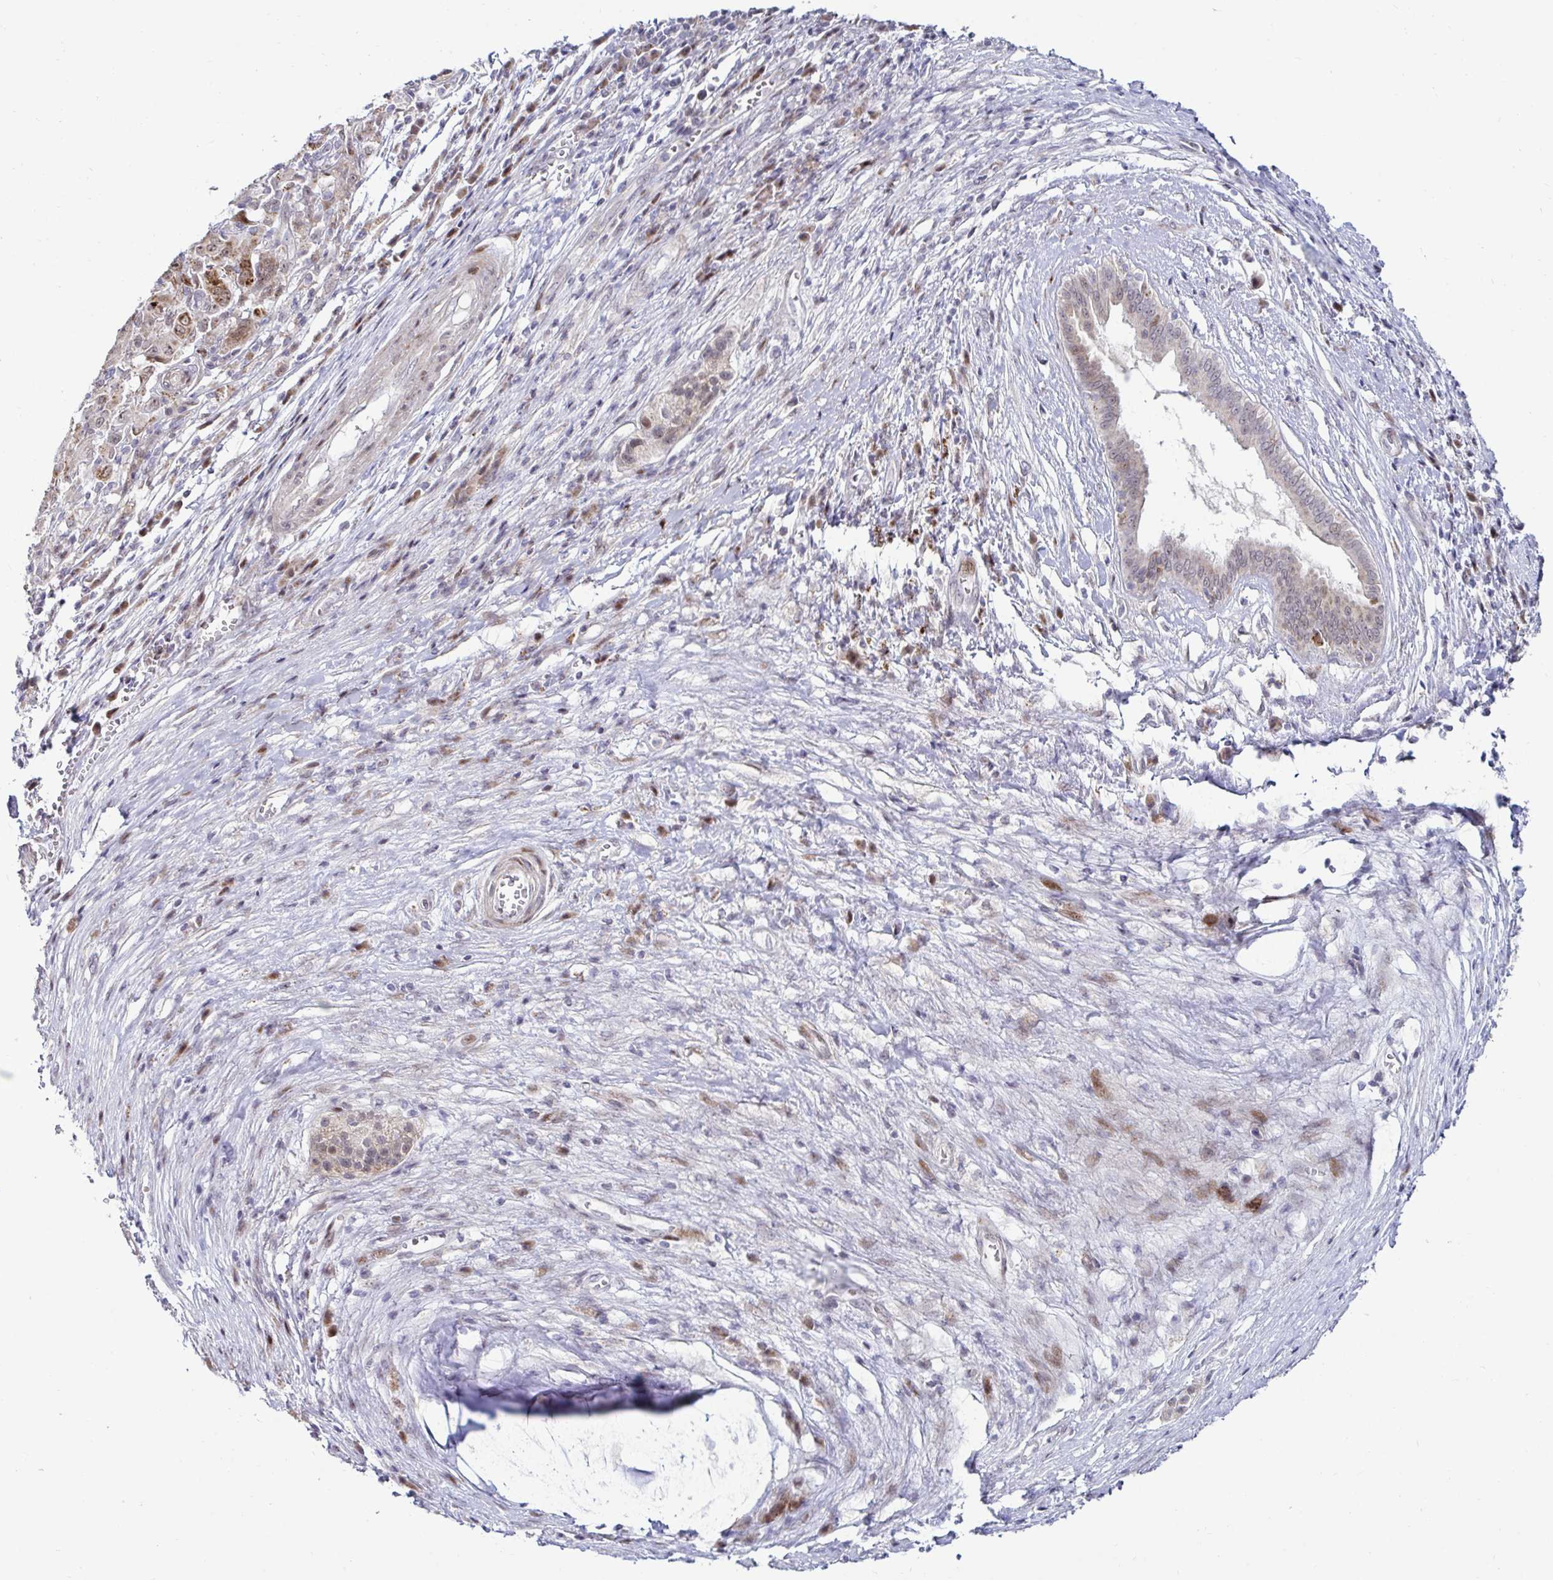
{"staining": {"intensity": "weak", "quantity": ">75%", "location": "cytoplasmic/membranous"}, "tissue": "pancreatic cancer", "cell_type": "Tumor cells", "image_type": "cancer", "snomed": [{"axis": "morphology", "description": "Adenocarcinoma, NOS"}, {"axis": "topography", "description": "Pancreas"}], "caption": "Immunohistochemical staining of pancreatic cancer reveals weak cytoplasmic/membranous protein staining in about >75% of tumor cells.", "gene": "DZIP1", "patient": {"sex": "male", "age": 63}}